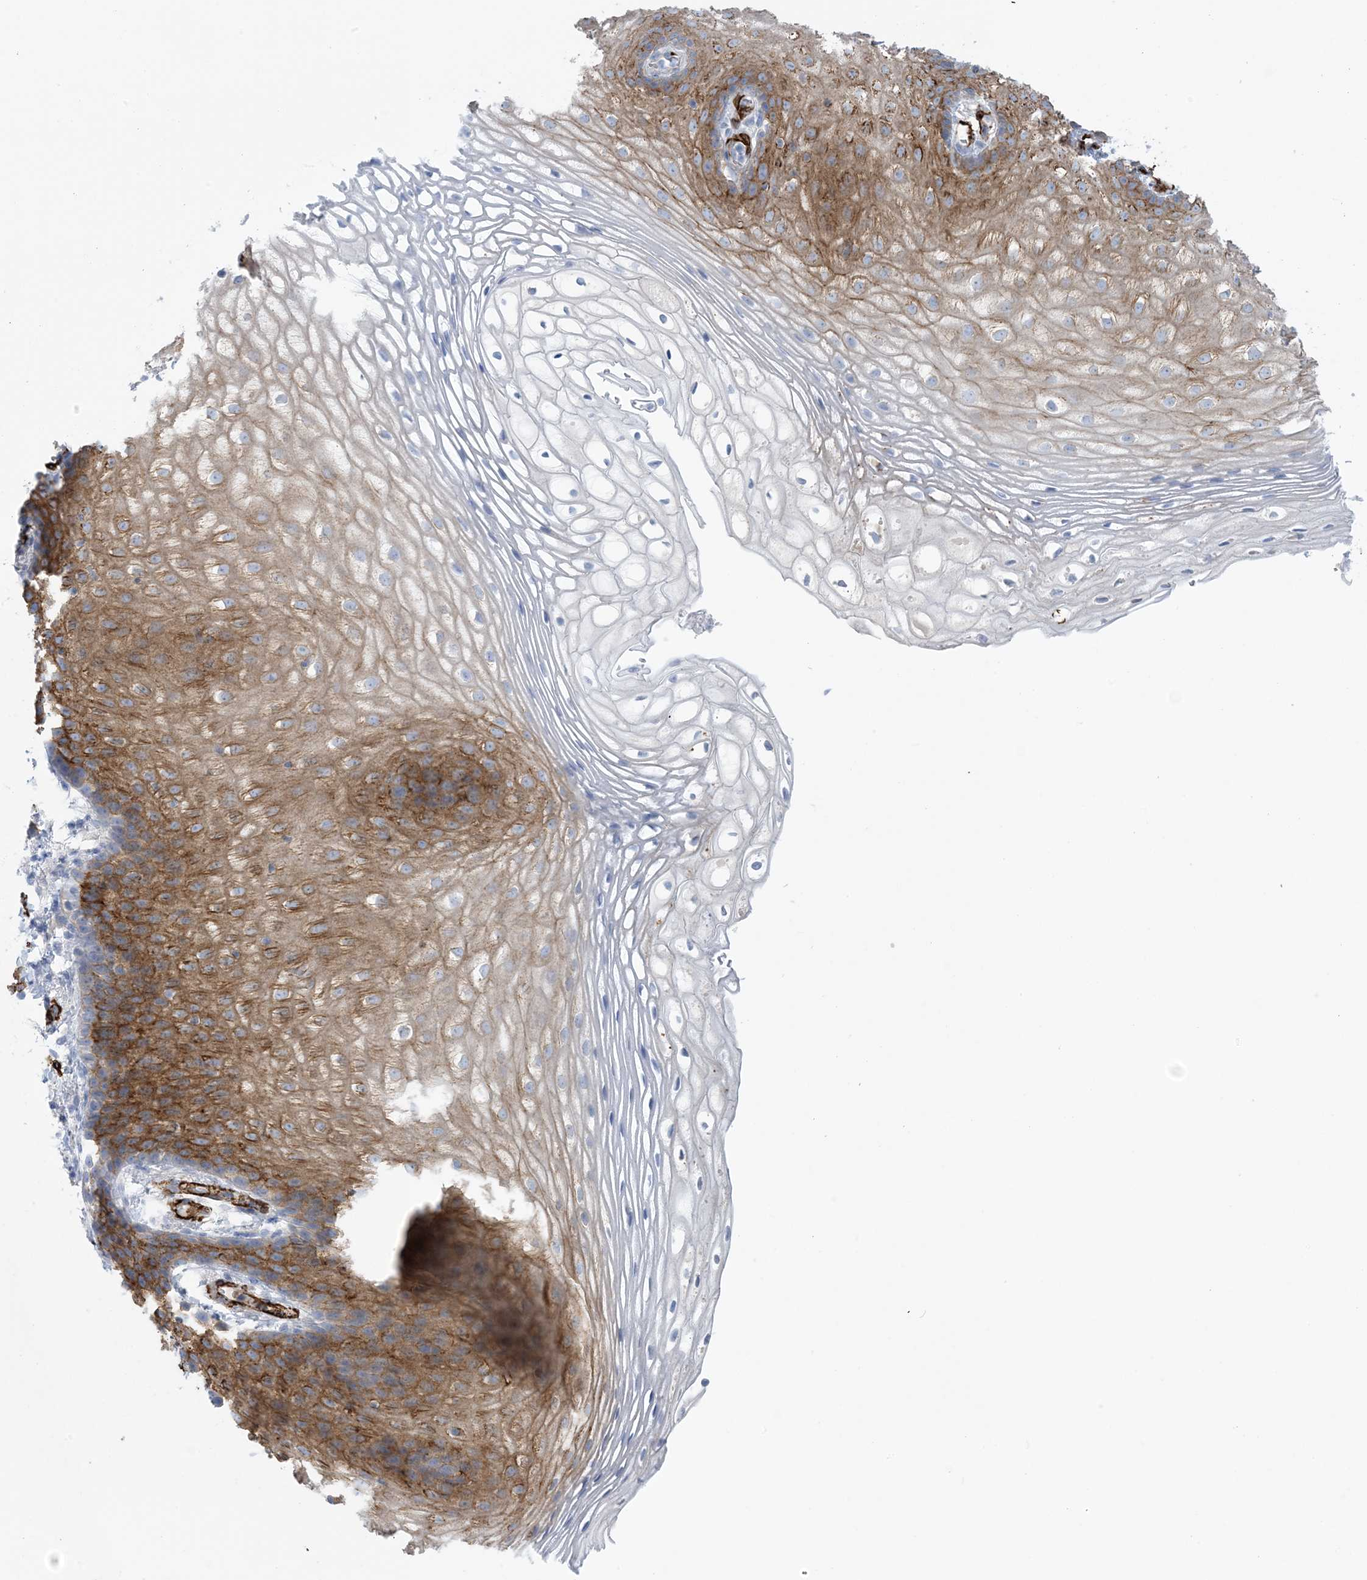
{"staining": {"intensity": "moderate", "quantity": "25%-75%", "location": "cytoplasmic/membranous"}, "tissue": "vagina", "cell_type": "Squamous epithelial cells", "image_type": "normal", "snomed": [{"axis": "morphology", "description": "Normal tissue, NOS"}, {"axis": "topography", "description": "Vagina"}], "caption": "Squamous epithelial cells show medium levels of moderate cytoplasmic/membranous expression in about 25%-75% of cells in unremarkable vagina.", "gene": "SHANK1", "patient": {"sex": "female", "age": 60}}